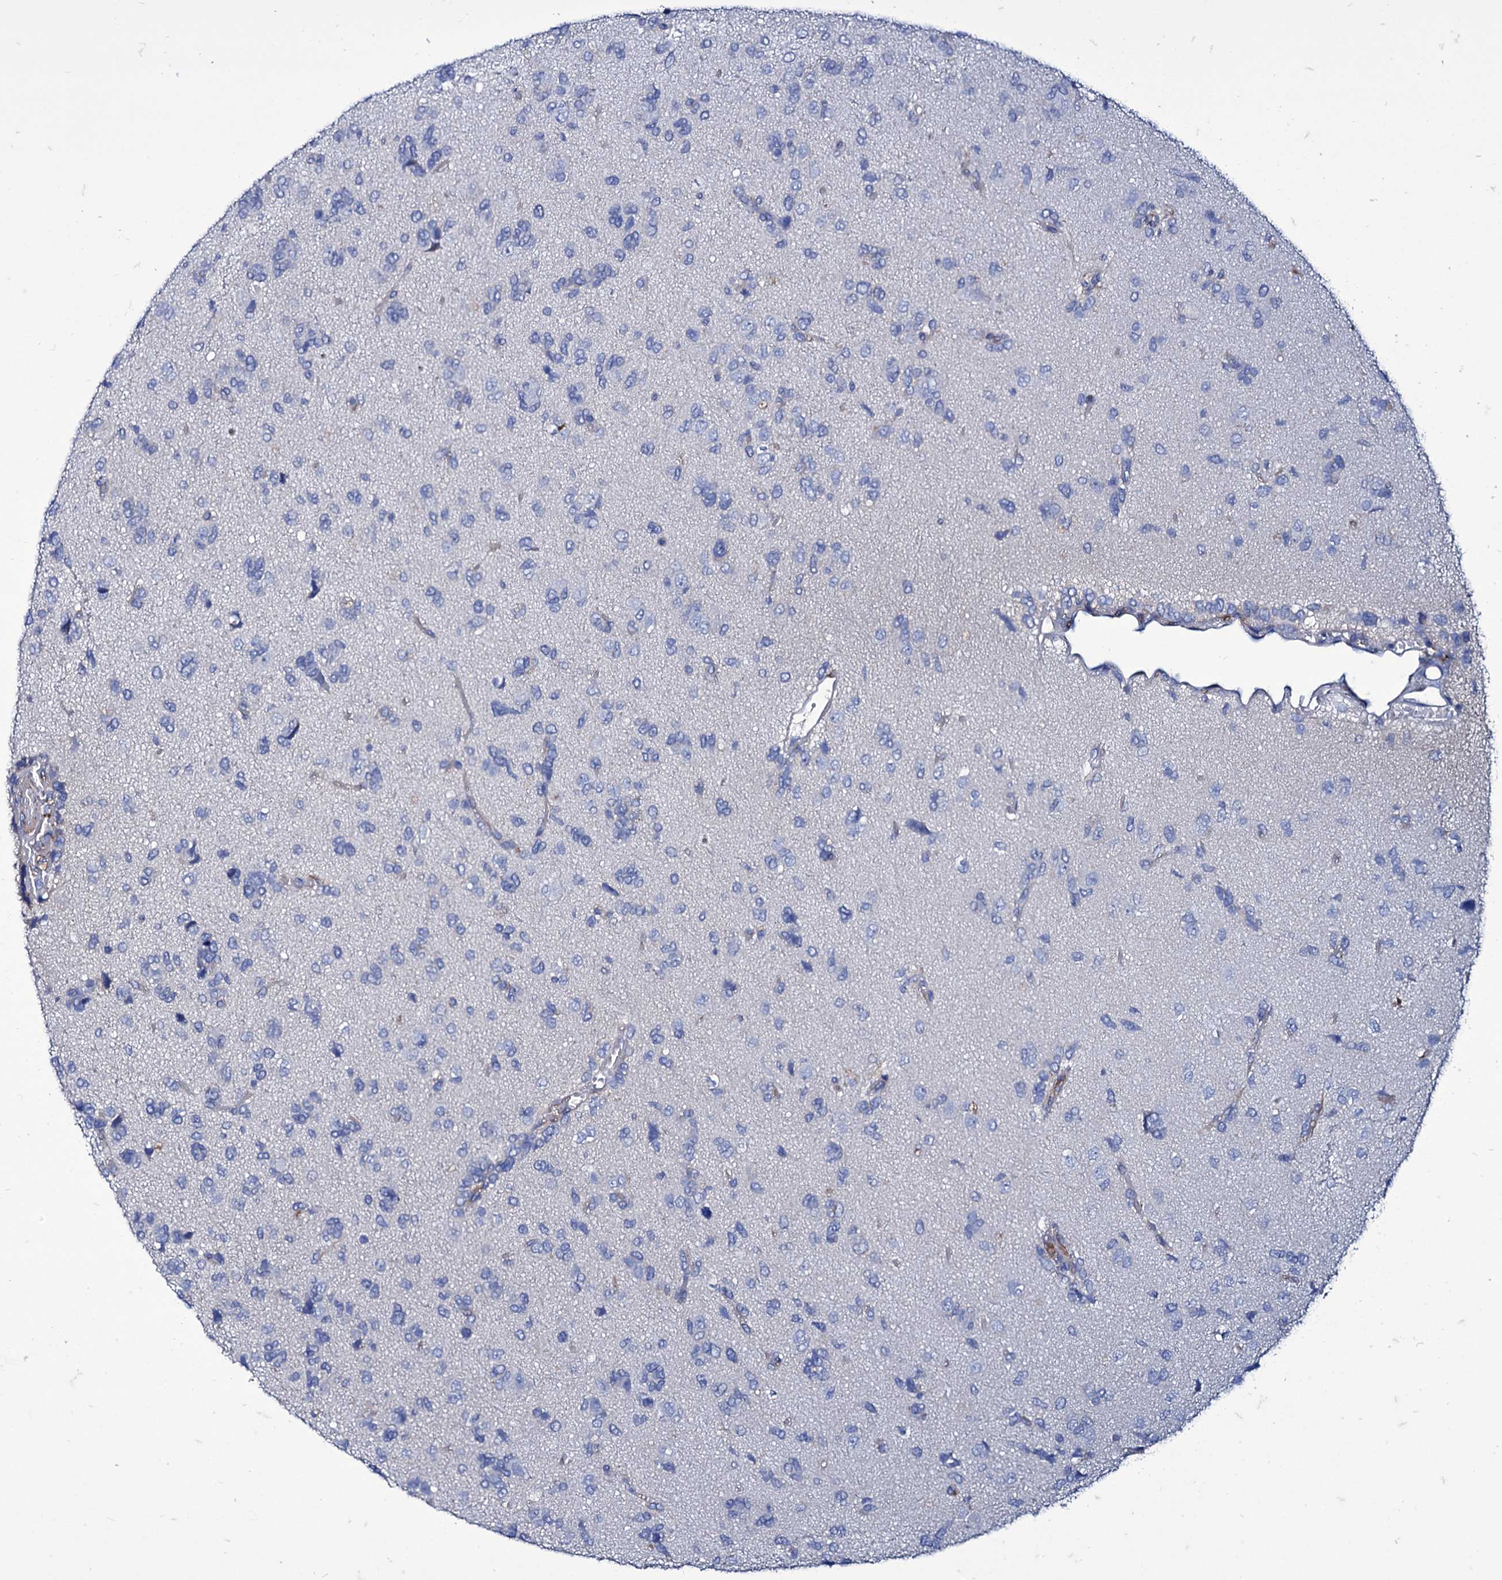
{"staining": {"intensity": "negative", "quantity": "none", "location": "none"}, "tissue": "glioma", "cell_type": "Tumor cells", "image_type": "cancer", "snomed": [{"axis": "morphology", "description": "Glioma, malignant, High grade"}, {"axis": "topography", "description": "Brain"}], "caption": "Human glioma stained for a protein using immunohistochemistry displays no expression in tumor cells.", "gene": "AXL", "patient": {"sex": "female", "age": 59}}